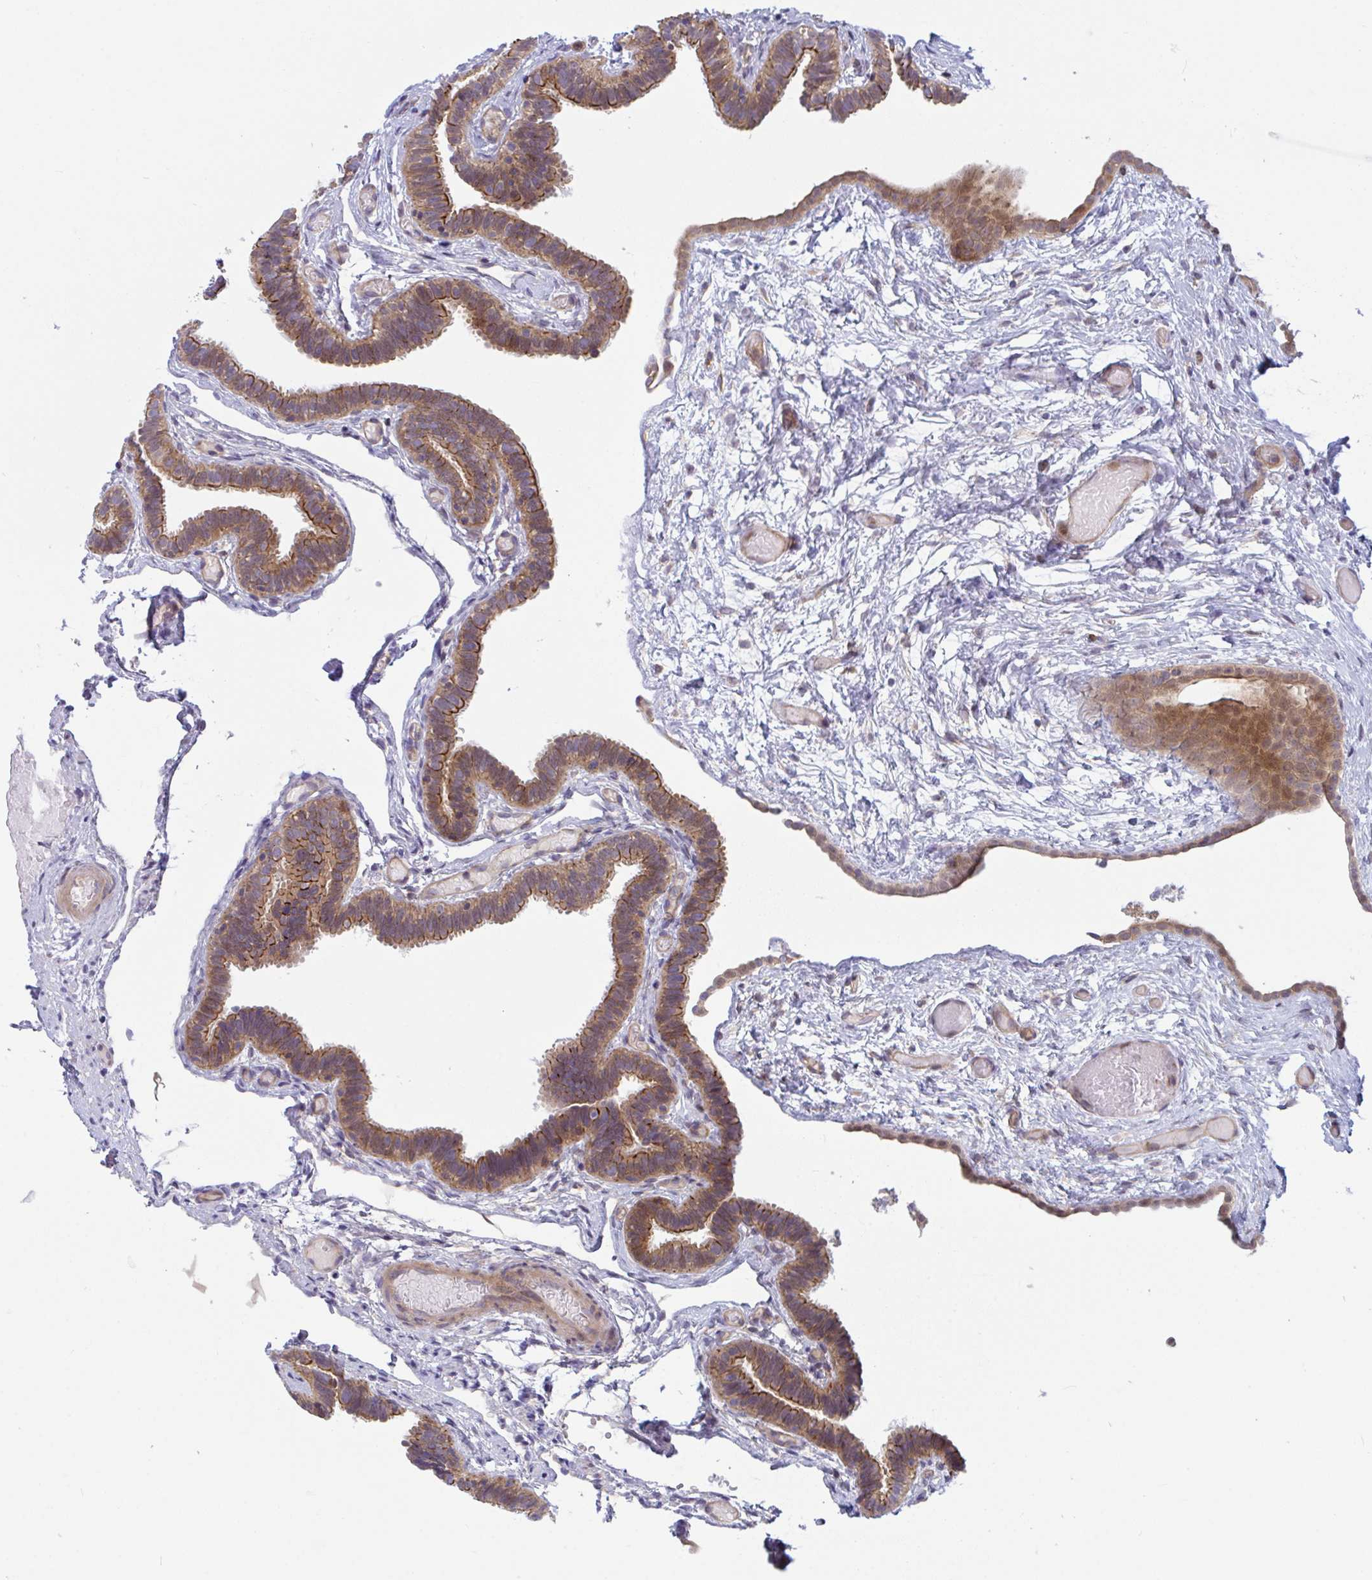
{"staining": {"intensity": "strong", "quantity": ">75%", "location": "cytoplasmic/membranous"}, "tissue": "fallopian tube", "cell_type": "Glandular cells", "image_type": "normal", "snomed": [{"axis": "morphology", "description": "Normal tissue, NOS"}, {"axis": "topography", "description": "Fallopian tube"}], "caption": "Glandular cells exhibit strong cytoplasmic/membranous positivity in approximately >75% of cells in benign fallopian tube.", "gene": "LMNTD2", "patient": {"sex": "female", "age": 37}}